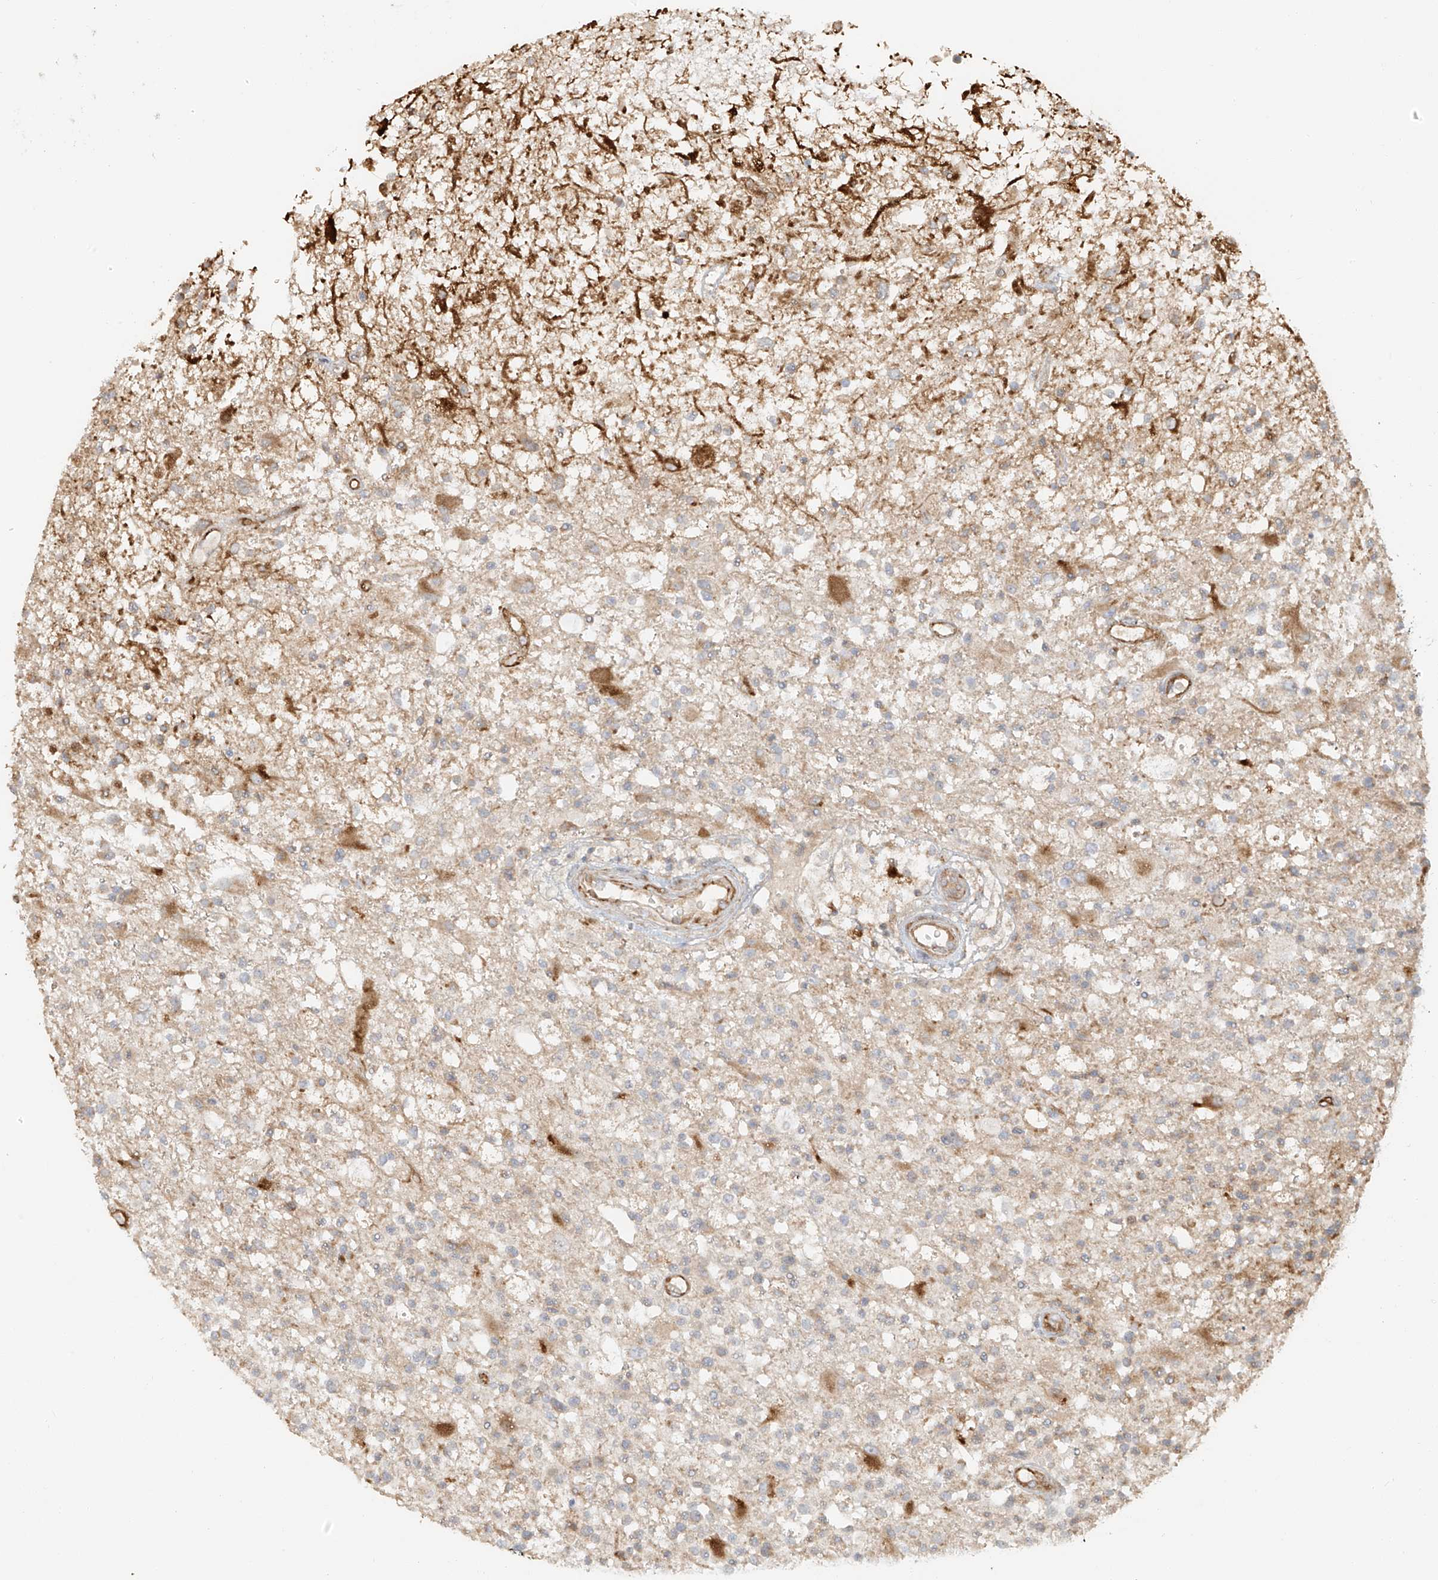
{"staining": {"intensity": "negative", "quantity": "none", "location": "none"}, "tissue": "glioma", "cell_type": "Tumor cells", "image_type": "cancer", "snomed": [{"axis": "morphology", "description": "Glioma, malignant, High grade"}, {"axis": "morphology", "description": "Glioblastoma, NOS"}, {"axis": "topography", "description": "Brain"}], "caption": "This photomicrograph is of malignant glioma (high-grade) stained with immunohistochemistry (IHC) to label a protein in brown with the nuclei are counter-stained blue. There is no positivity in tumor cells. (DAB (3,3'-diaminobenzidine) immunohistochemistry (IHC), high magnification).", "gene": "MIPEP", "patient": {"sex": "male", "age": 60}}